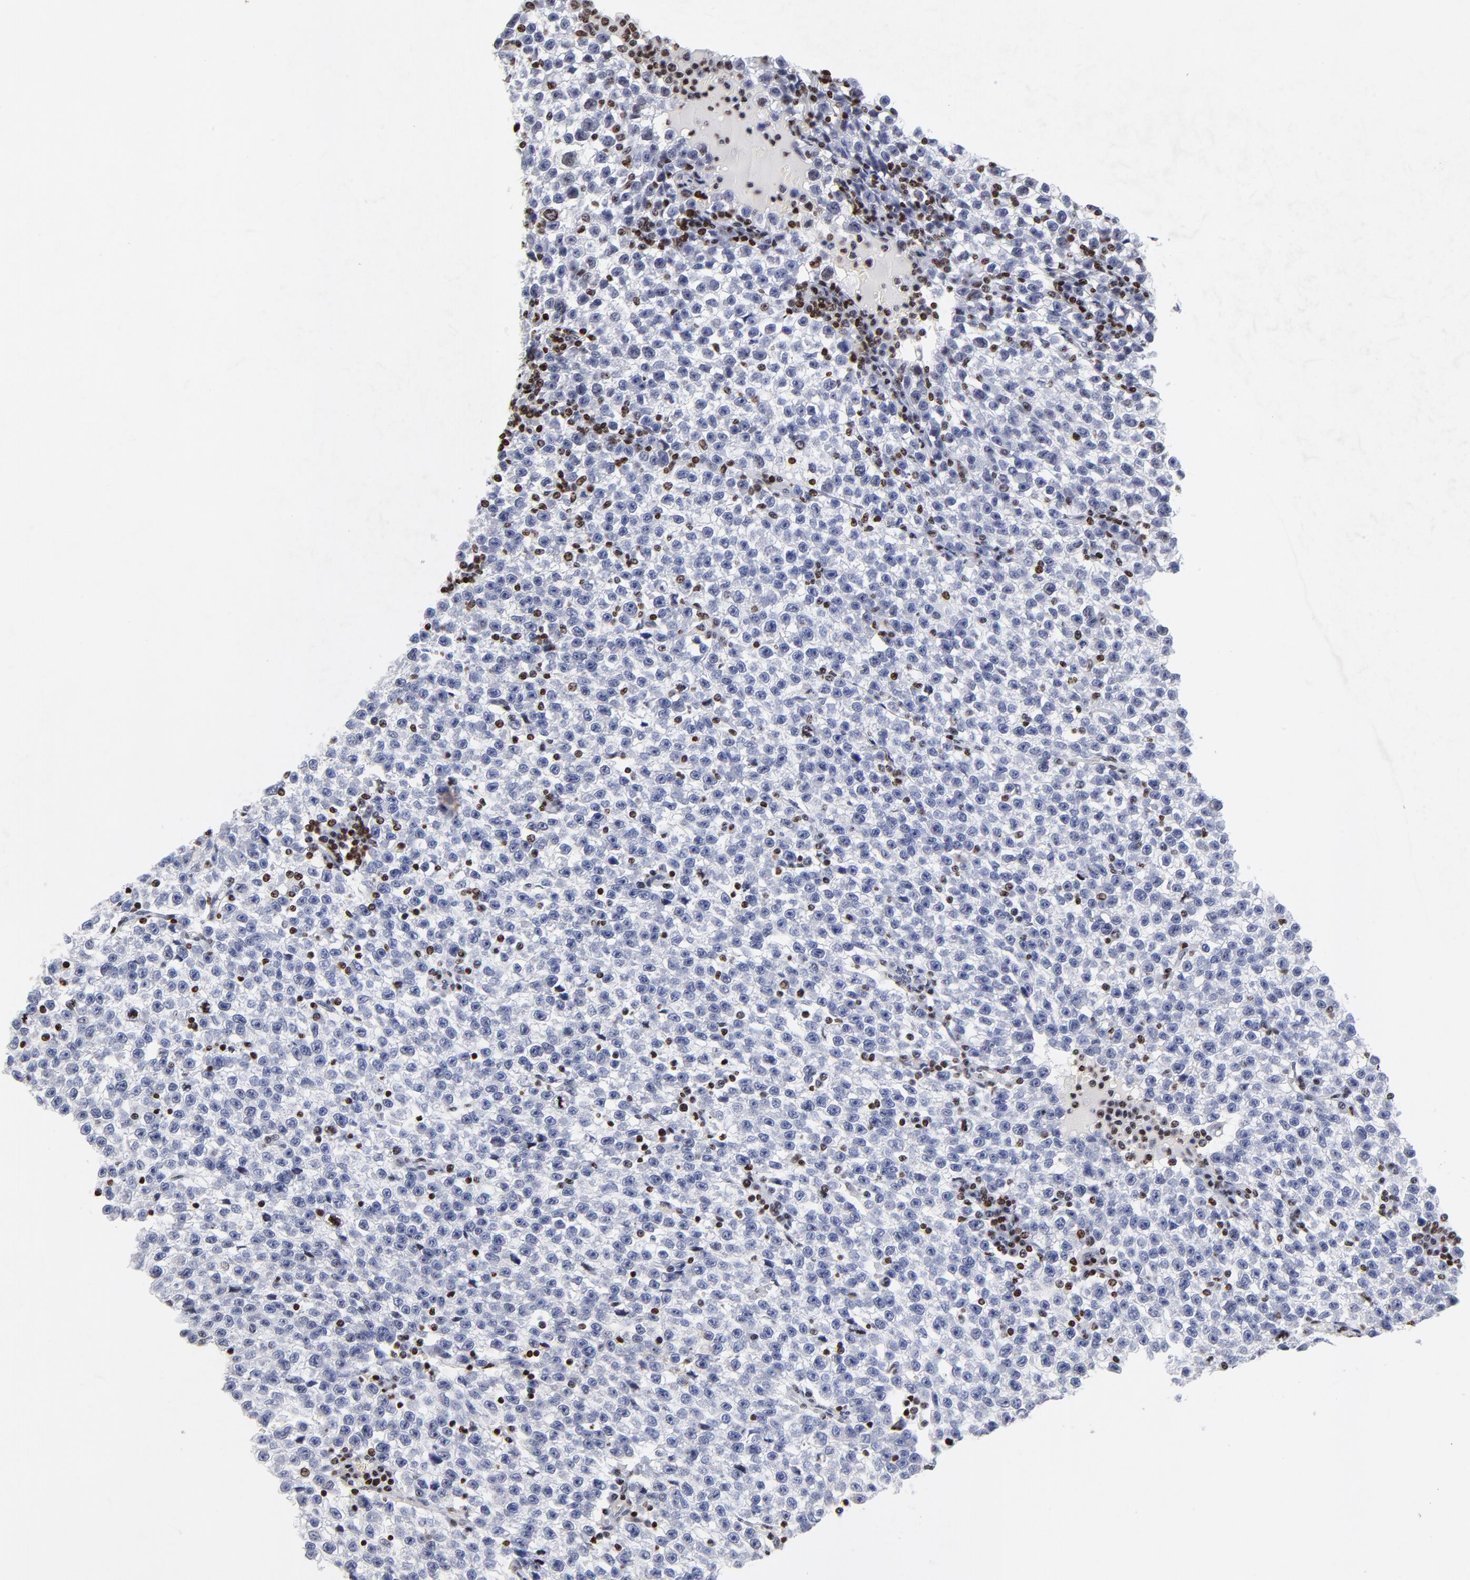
{"staining": {"intensity": "negative", "quantity": "none", "location": "none"}, "tissue": "testis cancer", "cell_type": "Tumor cells", "image_type": "cancer", "snomed": [{"axis": "morphology", "description": "Seminoma, NOS"}, {"axis": "topography", "description": "Testis"}], "caption": "This is an immunohistochemistry (IHC) photomicrograph of human testis seminoma. There is no expression in tumor cells.", "gene": "FBH1", "patient": {"sex": "male", "age": 35}}